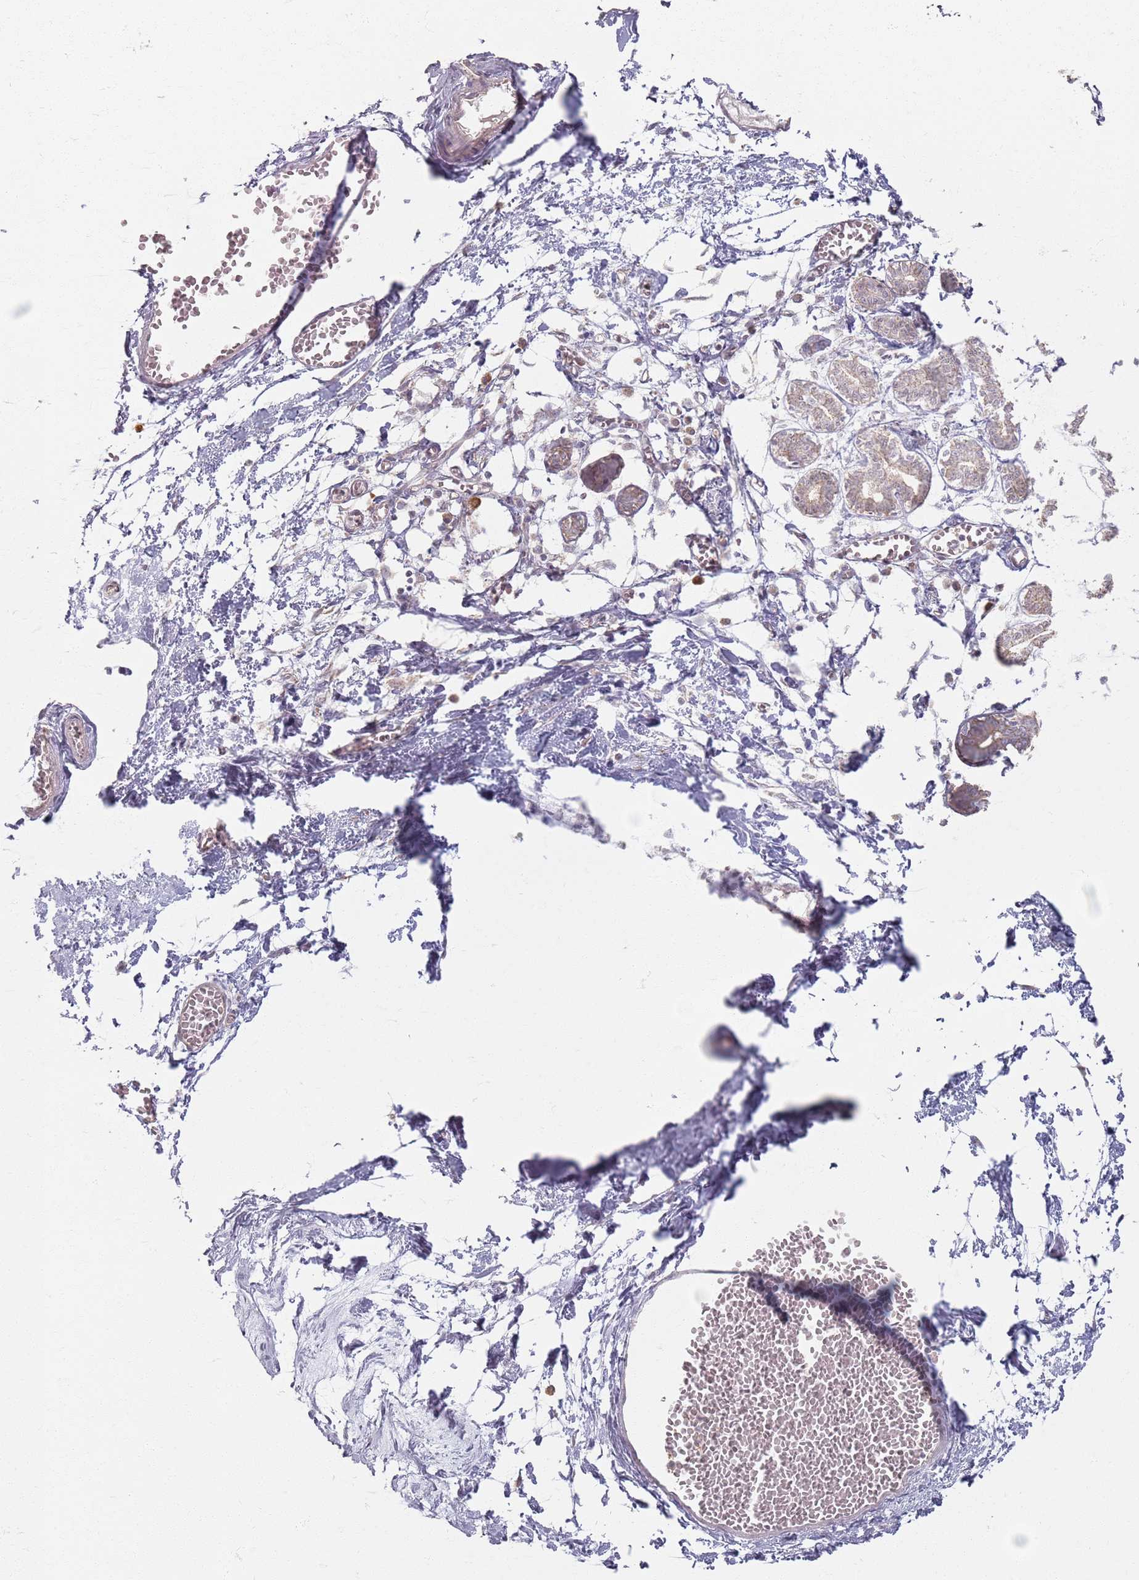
{"staining": {"intensity": "negative", "quantity": "none", "location": "none"}, "tissue": "breast", "cell_type": "Adipocytes", "image_type": "normal", "snomed": [{"axis": "morphology", "description": "Normal tissue, NOS"}, {"axis": "topography", "description": "Breast"}], "caption": "This is an immunohistochemistry (IHC) photomicrograph of unremarkable breast. There is no positivity in adipocytes.", "gene": "KCNA5", "patient": {"sex": "female", "age": 27}}